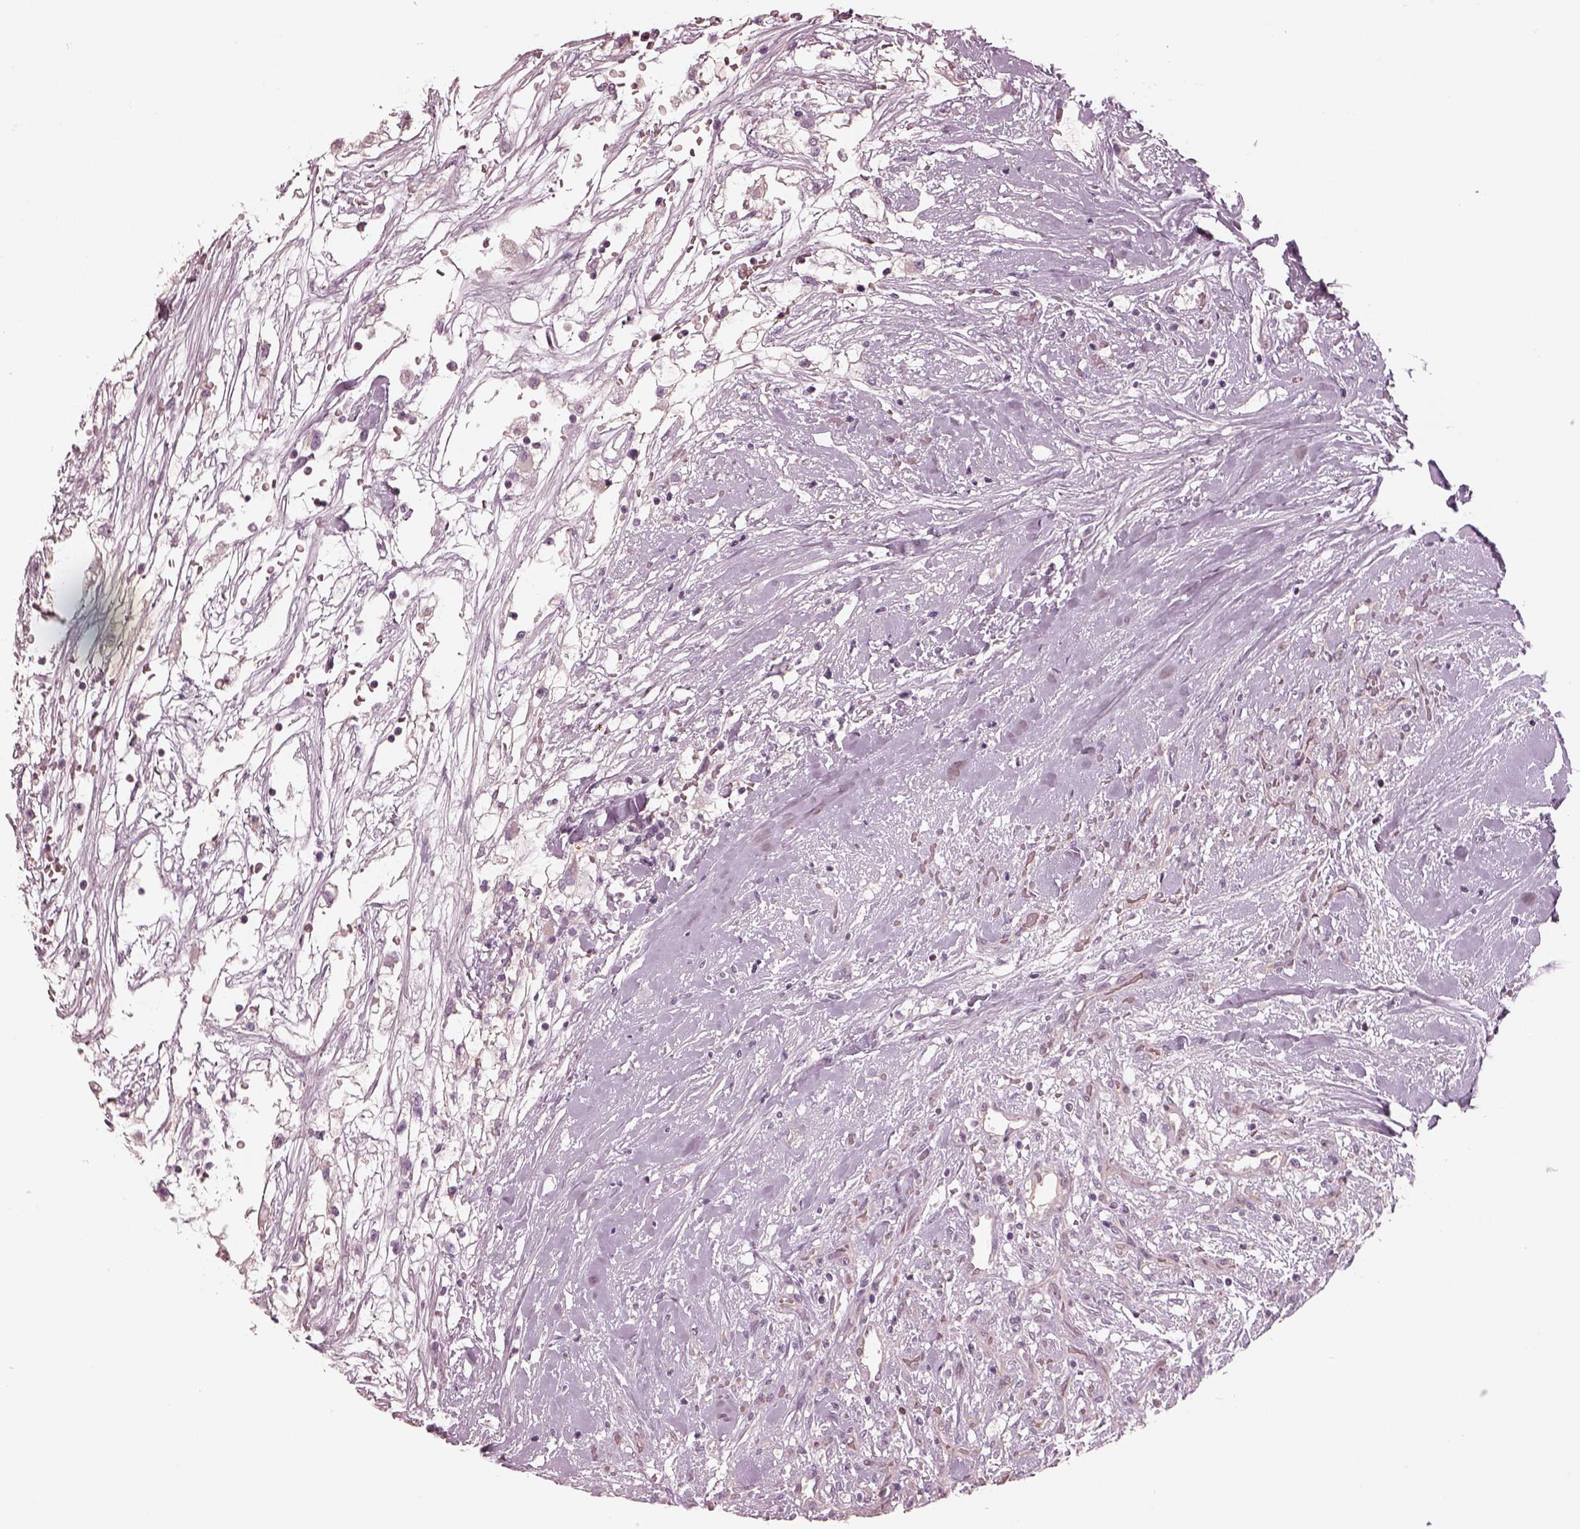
{"staining": {"intensity": "negative", "quantity": "none", "location": "none"}, "tissue": "renal cancer", "cell_type": "Tumor cells", "image_type": "cancer", "snomed": [{"axis": "morphology", "description": "Adenocarcinoma, NOS"}, {"axis": "topography", "description": "Kidney"}], "caption": "Tumor cells show no significant protein expression in renal cancer (adenocarcinoma).", "gene": "EGR4", "patient": {"sex": "male", "age": 59}}